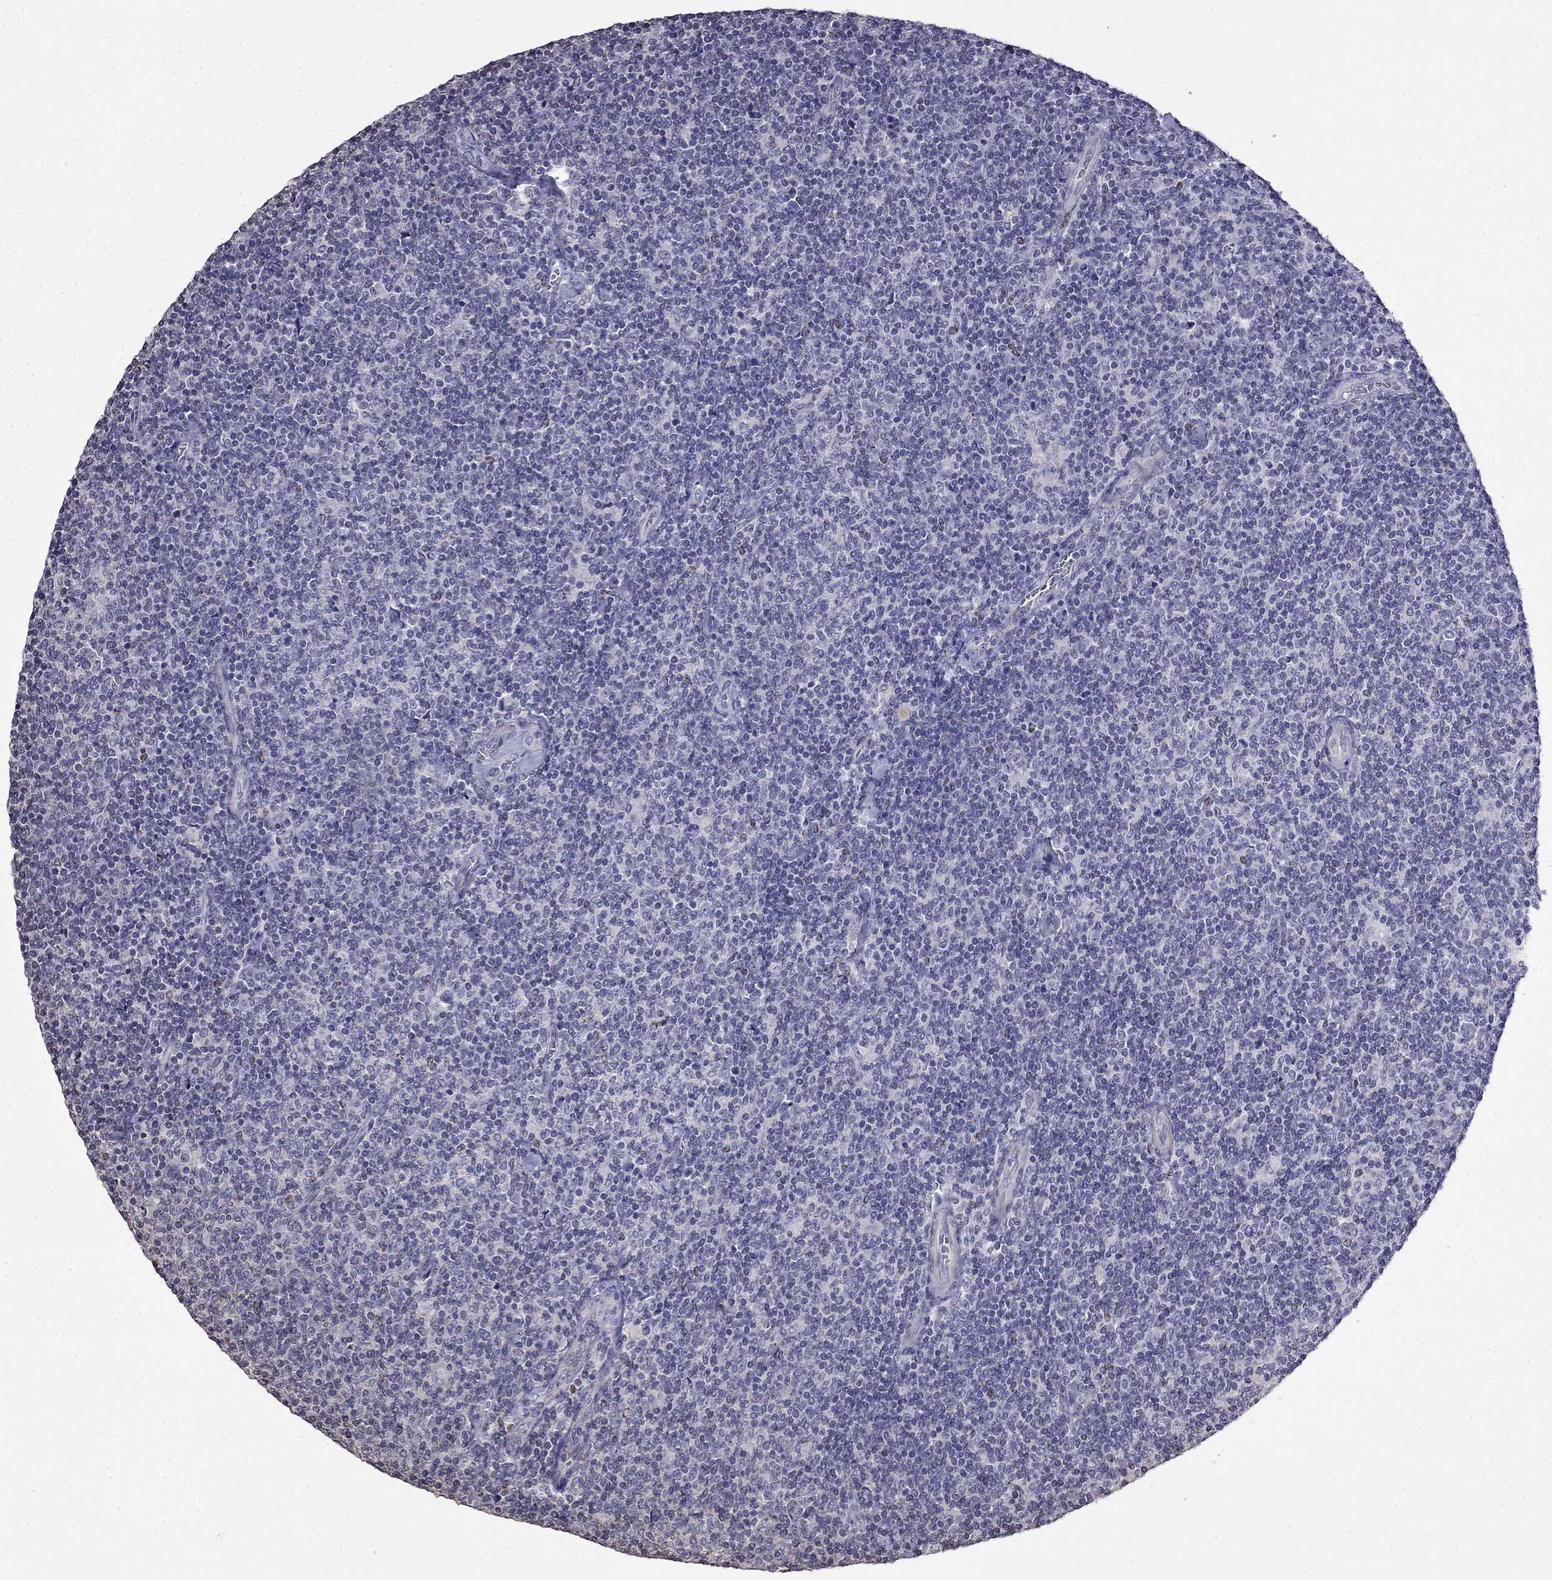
{"staining": {"intensity": "negative", "quantity": "none", "location": "none"}, "tissue": "lymphoma", "cell_type": "Tumor cells", "image_type": "cancer", "snomed": [{"axis": "morphology", "description": "Malignant lymphoma, non-Hodgkin's type, Low grade"}, {"axis": "topography", "description": "Lymph node"}], "caption": "DAB immunohistochemical staining of human malignant lymphoma, non-Hodgkin's type (low-grade) exhibits no significant positivity in tumor cells.", "gene": "GUCA1B", "patient": {"sex": "male", "age": 52}}